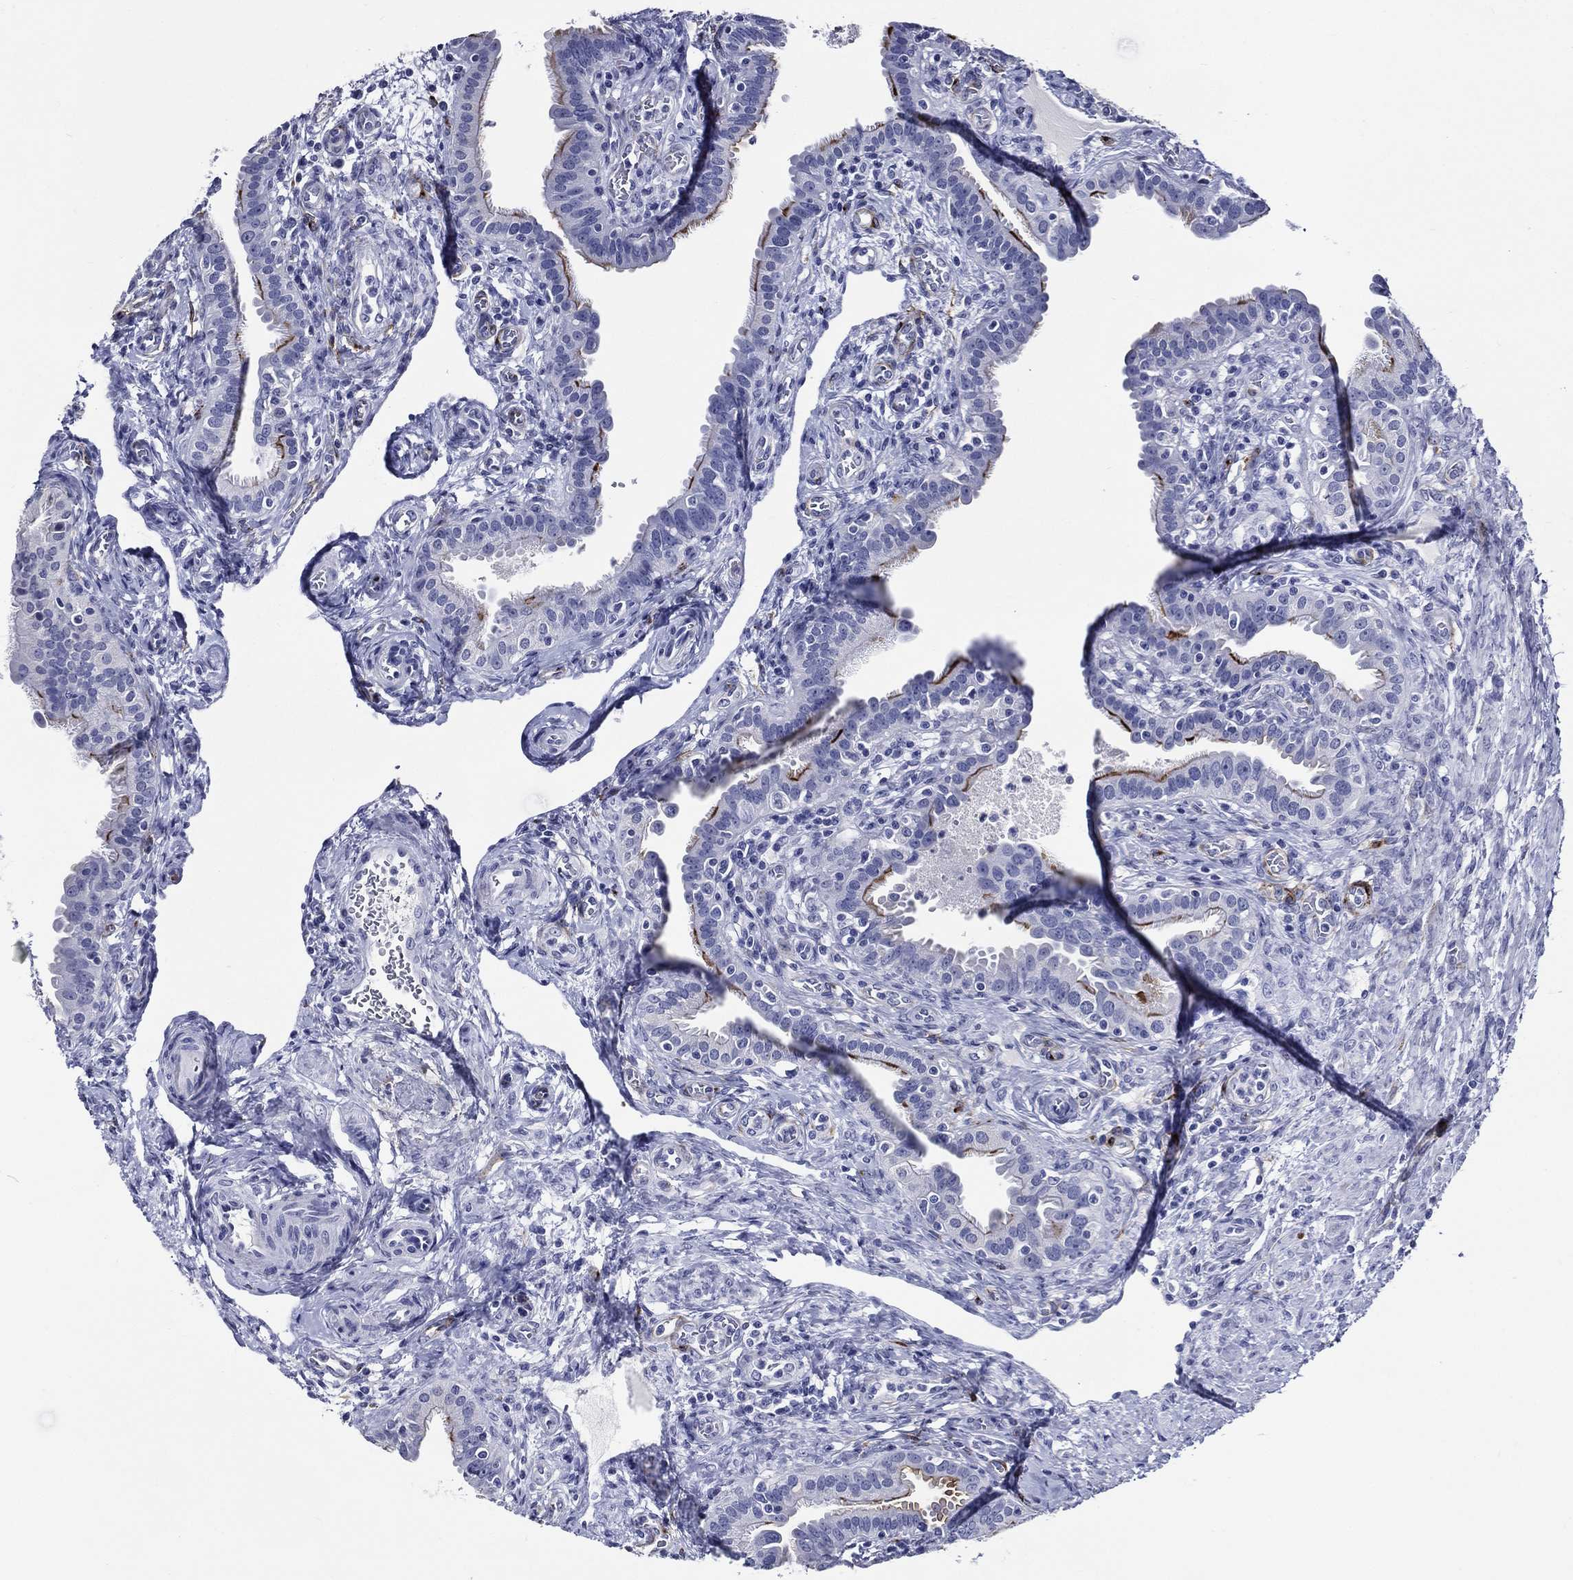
{"staining": {"intensity": "strong", "quantity": "<25%", "location": "cytoplasmic/membranous"}, "tissue": "fallopian tube", "cell_type": "Glandular cells", "image_type": "normal", "snomed": [{"axis": "morphology", "description": "Normal tissue, NOS"}, {"axis": "topography", "description": "Fallopian tube"}], "caption": "This is an image of immunohistochemistry staining of unremarkable fallopian tube, which shows strong positivity in the cytoplasmic/membranous of glandular cells.", "gene": "ACE2", "patient": {"sex": "female", "age": 41}}